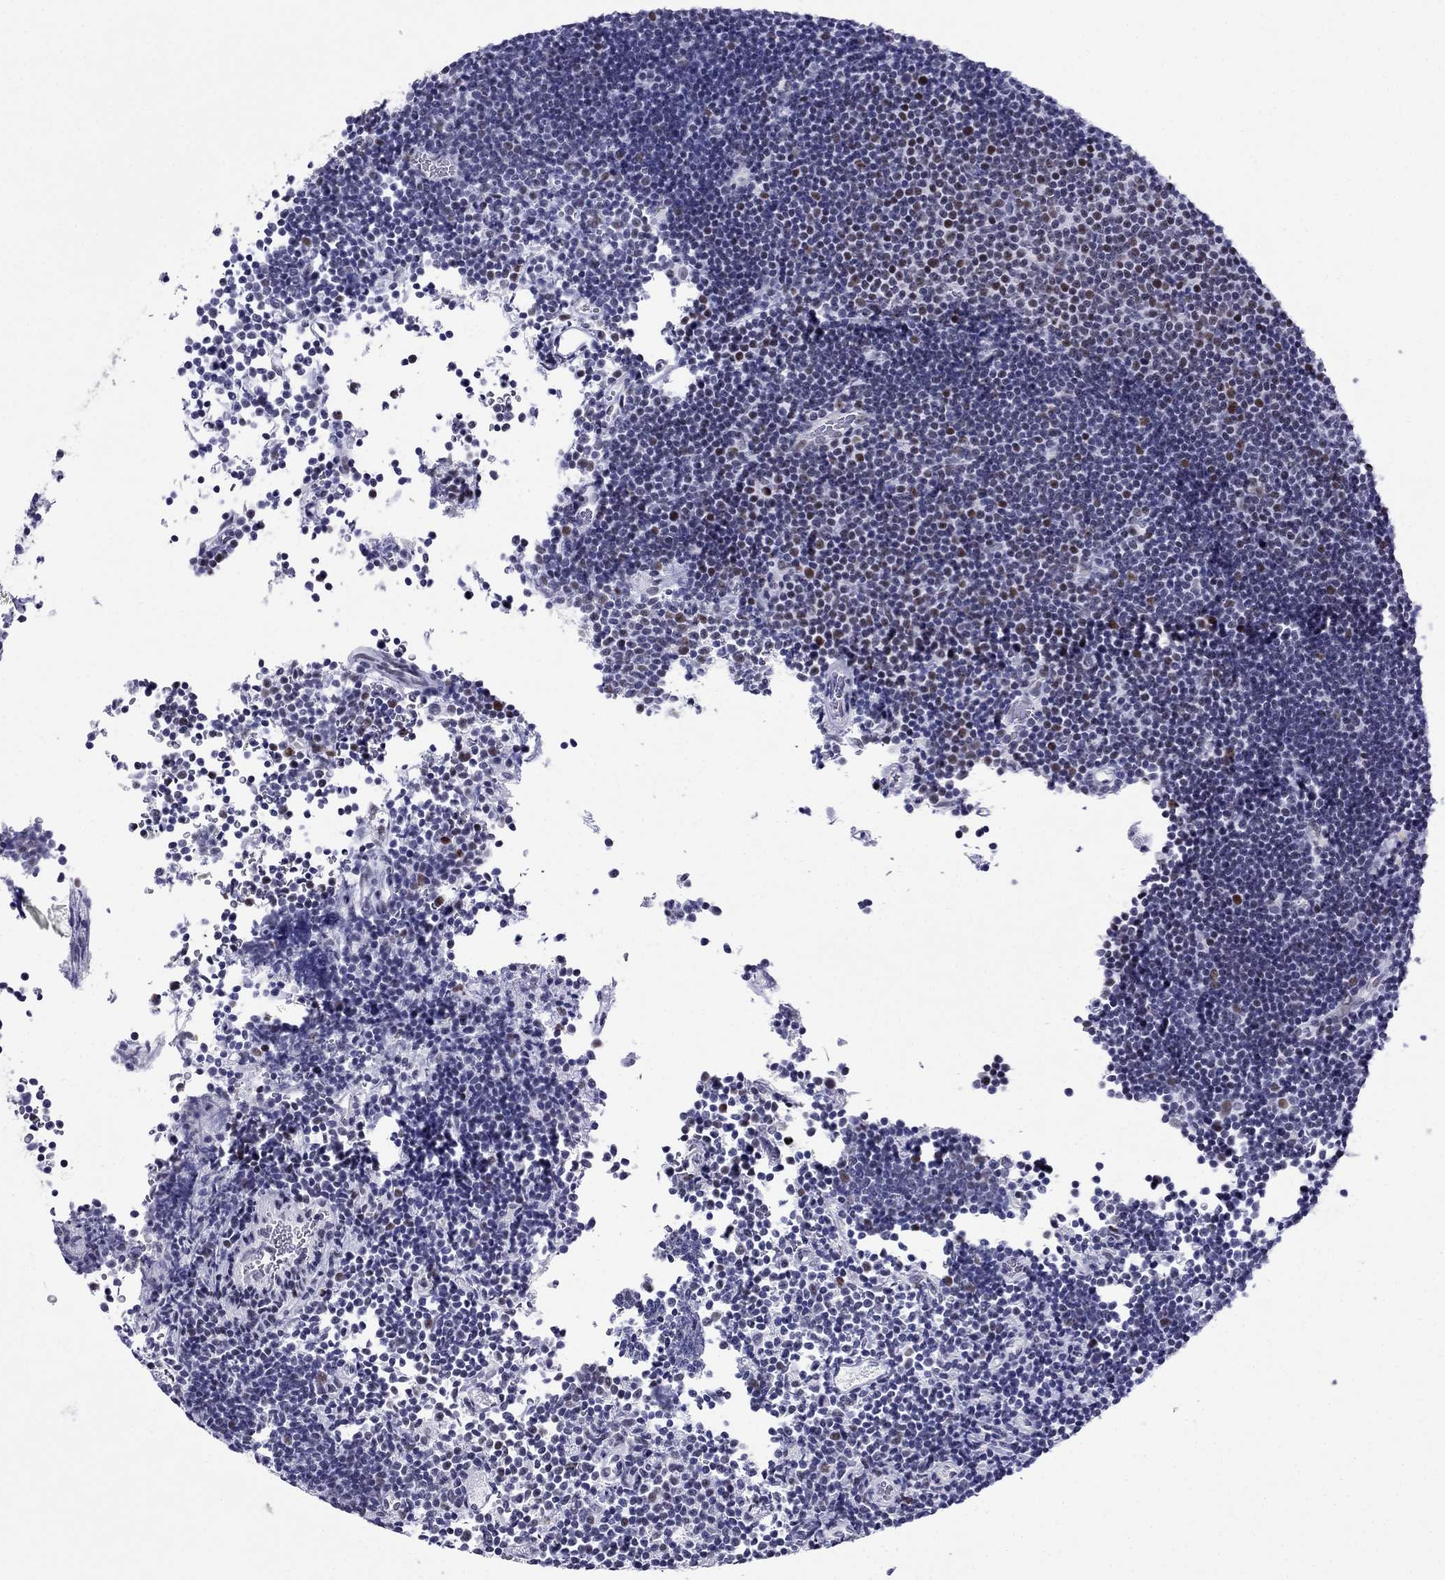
{"staining": {"intensity": "strong", "quantity": "<25%", "location": "nuclear"}, "tissue": "lymphoma", "cell_type": "Tumor cells", "image_type": "cancer", "snomed": [{"axis": "morphology", "description": "Malignant lymphoma, non-Hodgkin's type, Low grade"}, {"axis": "topography", "description": "Brain"}], "caption": "This micrograph displays IHC staining of lymphoma, with medium strong nuclear positivity in about <25% of tumor cells.", "gene": "PPM1G", "patient": {"sex": "female", "age": 66}}